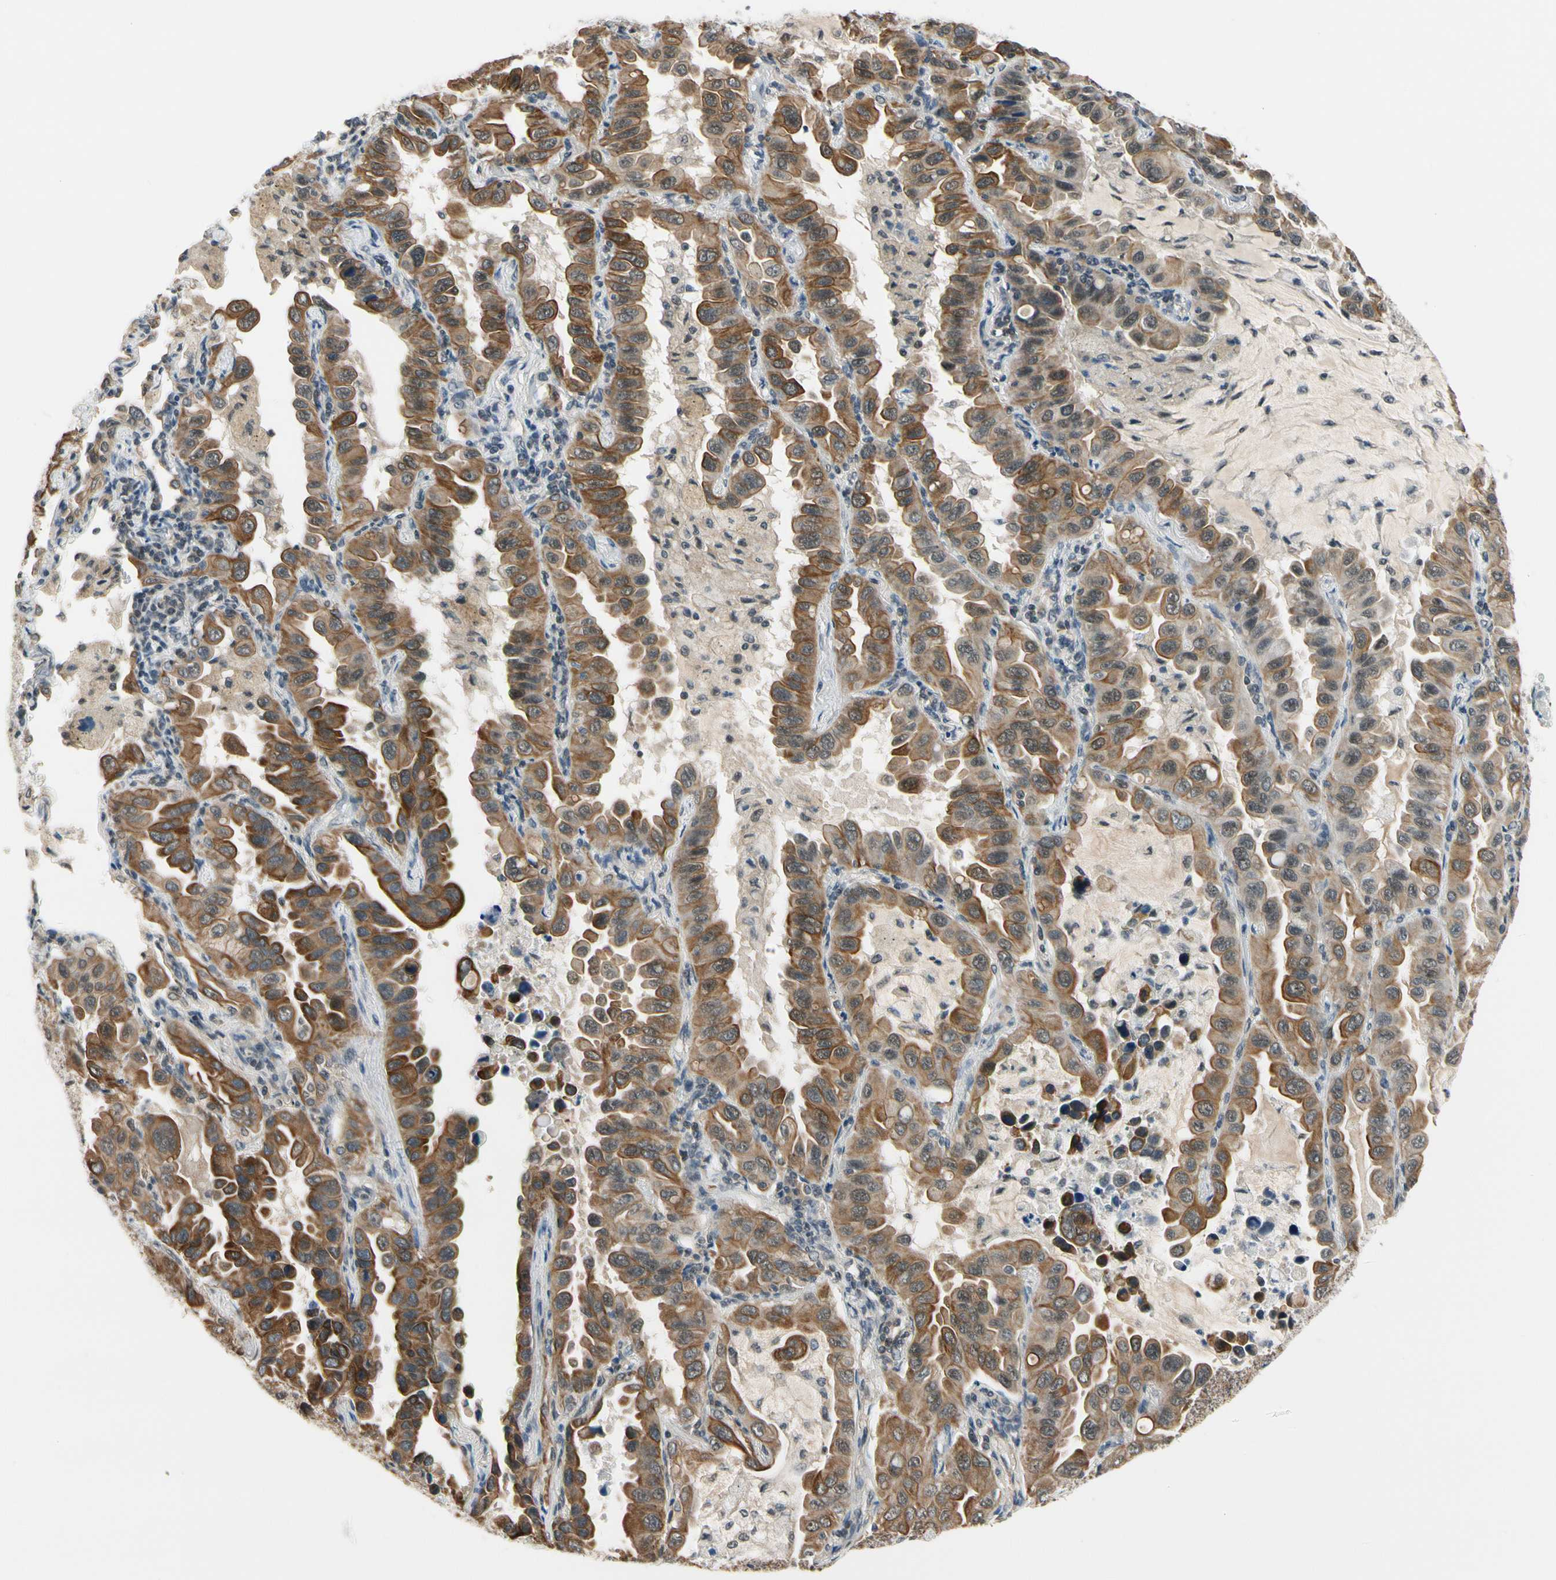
{"staining": {"intensity": "moderate", "quantity": ">75%", "location": "cytoplasmic/membranous"}, "tissue": "lung cancer", "cell_type": "Tumor cells", "image_type": "cancer", "snomed": [{"axis": "morphology", "description": "Adenocarcinoma, NOS"}, {"axis": "topography", "description": "Lung"}], "caption": "The image shows staining of lung adenocarcinoma, revealing moderate cytoplasmic/membranous protein positivity (brown color) within tumor cells. (Stains: DAB in brown, nuclei in blue, Microscopy: brightfield microscopy at high magnification).", "gene": "TAF12", "patient": {"sex": "male", "age": 64}}